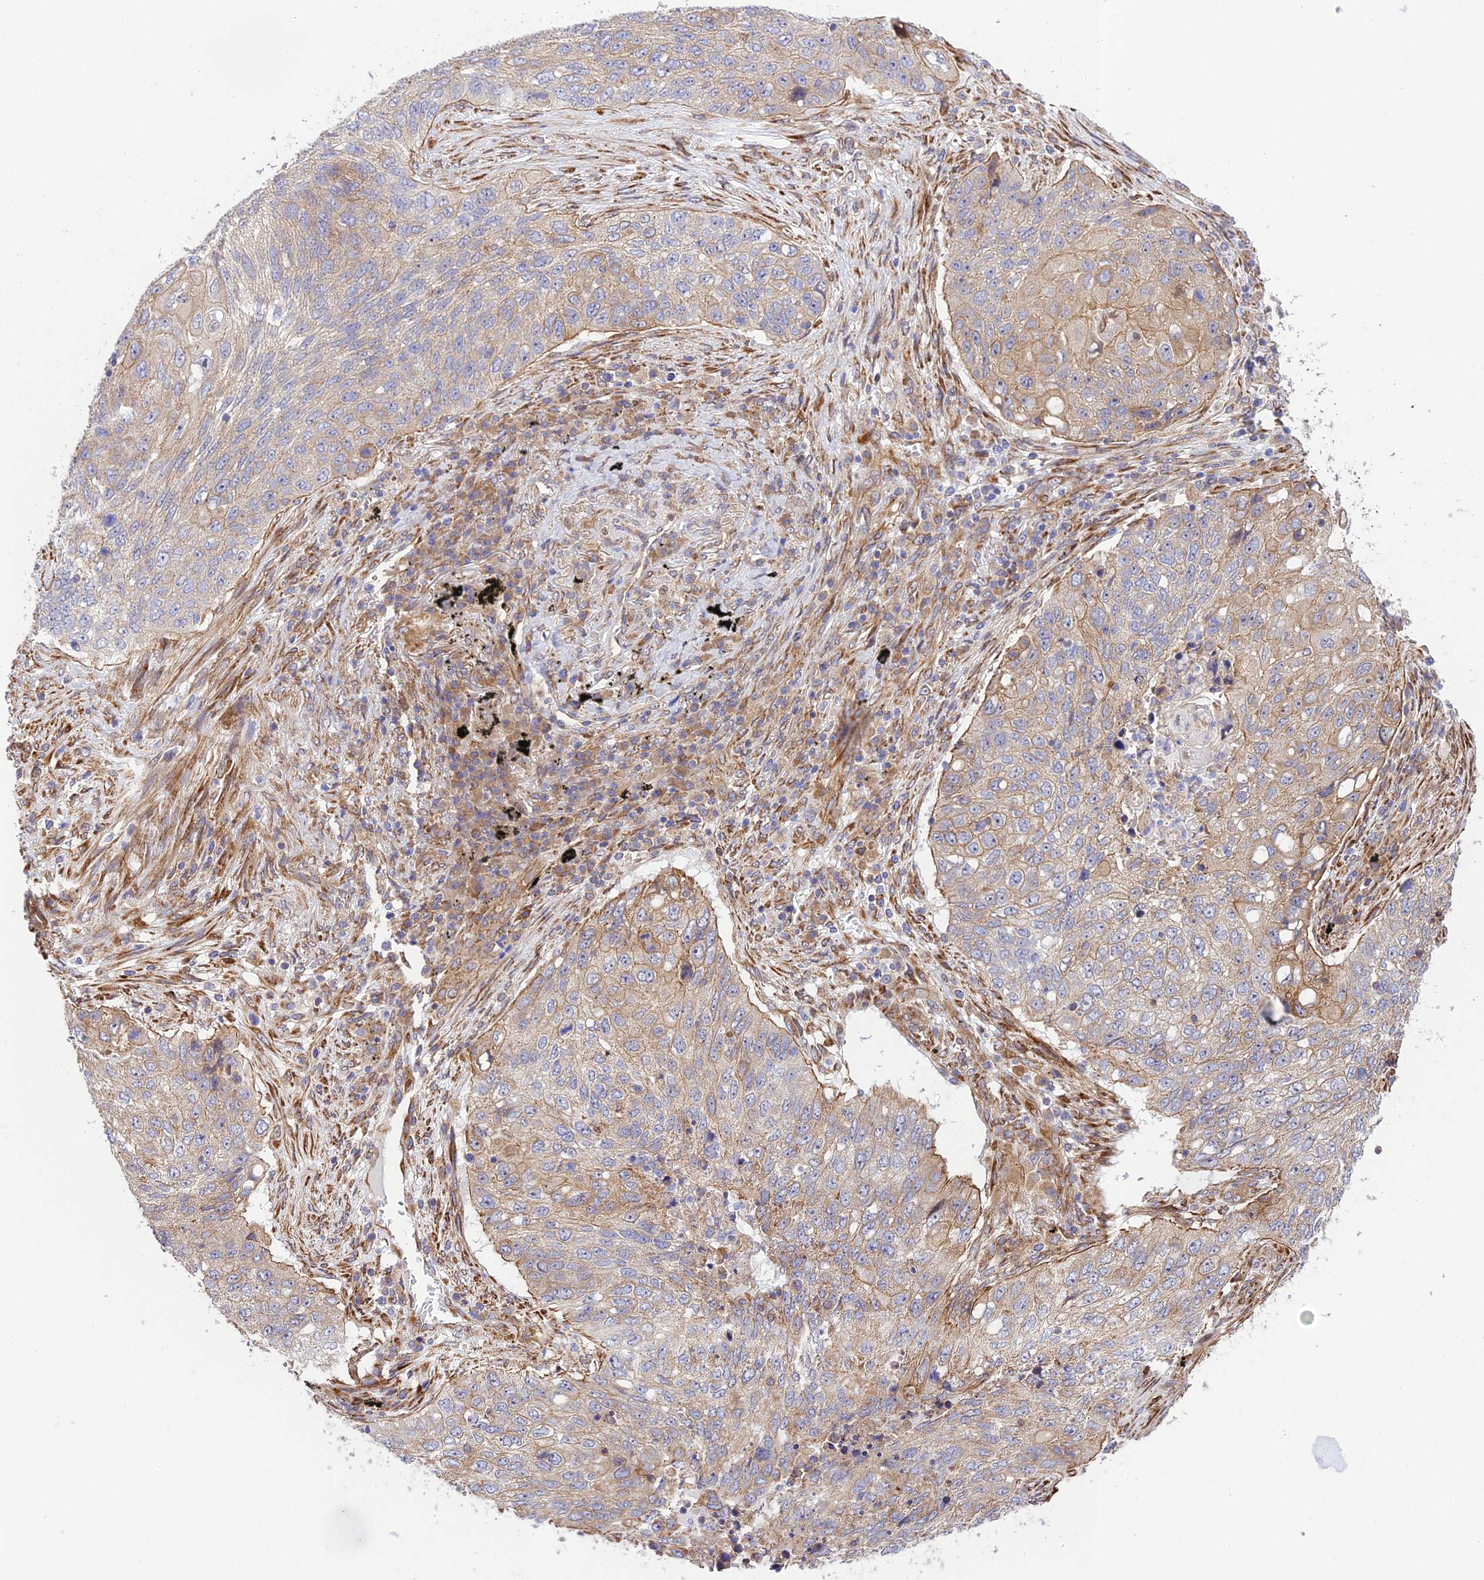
{"staining": {"intensity": "weak", "quantity": "25%-75%", "location": "cytoplasmic/membranous"}, "tissue": "lung cancer", "cell_type": "Tumor cells", "image_type": "cancer", "snomed": [{"axis": "morphology", "description": "Squamous cell carcinoma, NOS"}, {"axis": "topography", "description": "Lung"}], "caption": "Protein positivity by immunohistochemistry (IHC) exhibits weak cytoplasmic/membranous staining in approximately 25%-75% of tumor cells in lung squamous cell carcinoma.", "gene": "EXOC3L4", "patient": {"sex": "female", "age": 63}}